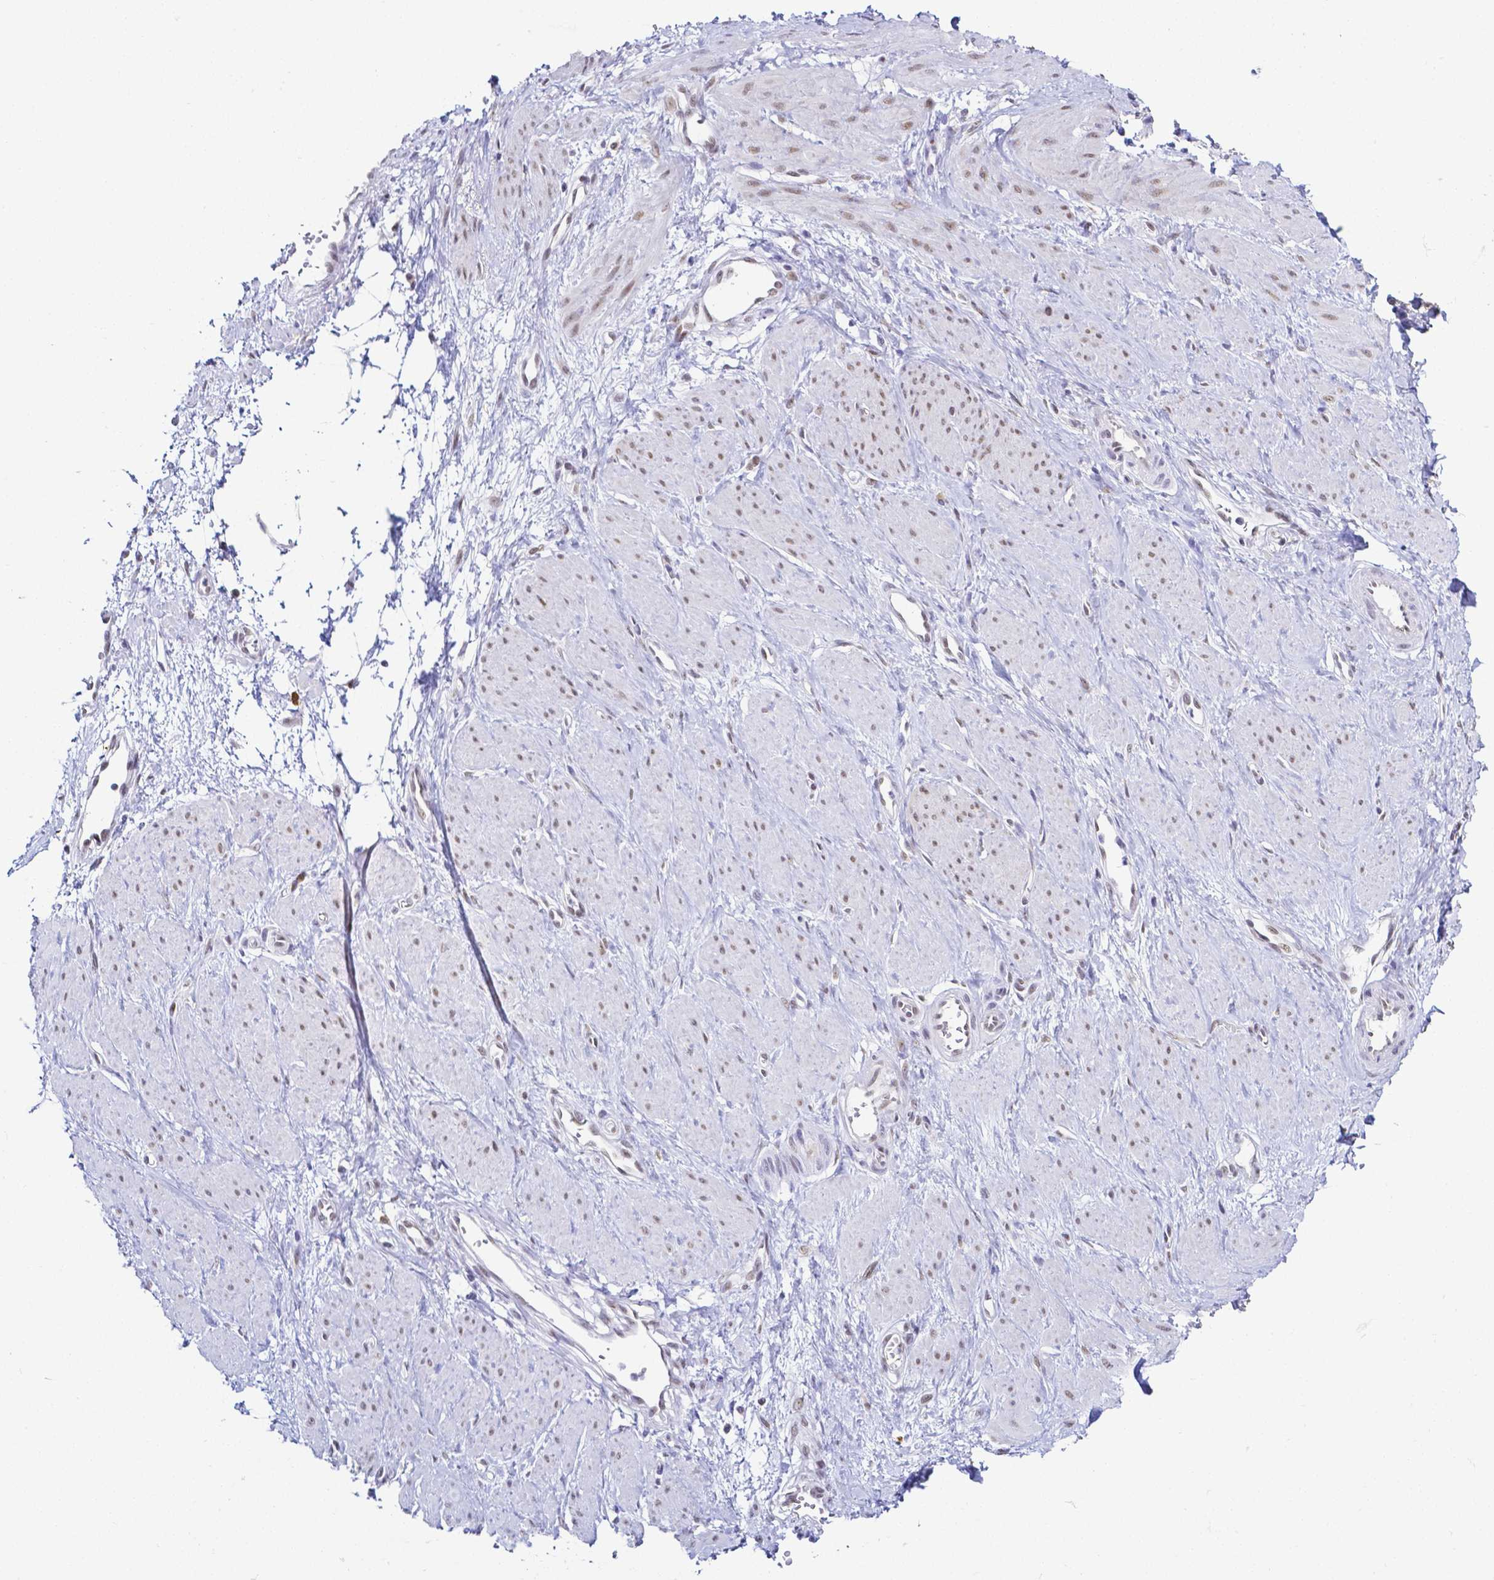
{"staining": {"intensity": "weak", "quantity": "25%-75%", "location": "nuclear"}, "tissue": "smooth muscle", "cell_type": "Smooth muscle cells", "image_type": "normal", "snomed": [{"axis": "morphology", "description": "Normal tissue, NOS"}, {"axis": "topography", "description": "Smooth muscle"}, {"axis": "topography", "description": "Uterus"}], "caption": "Normal smooth muscle was stained to show a protein in brown. There is low levels of weak nuclear expression in about 25%-75% of smooth muscle cells.", "gene": "FAM83G", "patient": {"sex": "female", "age": 39}}